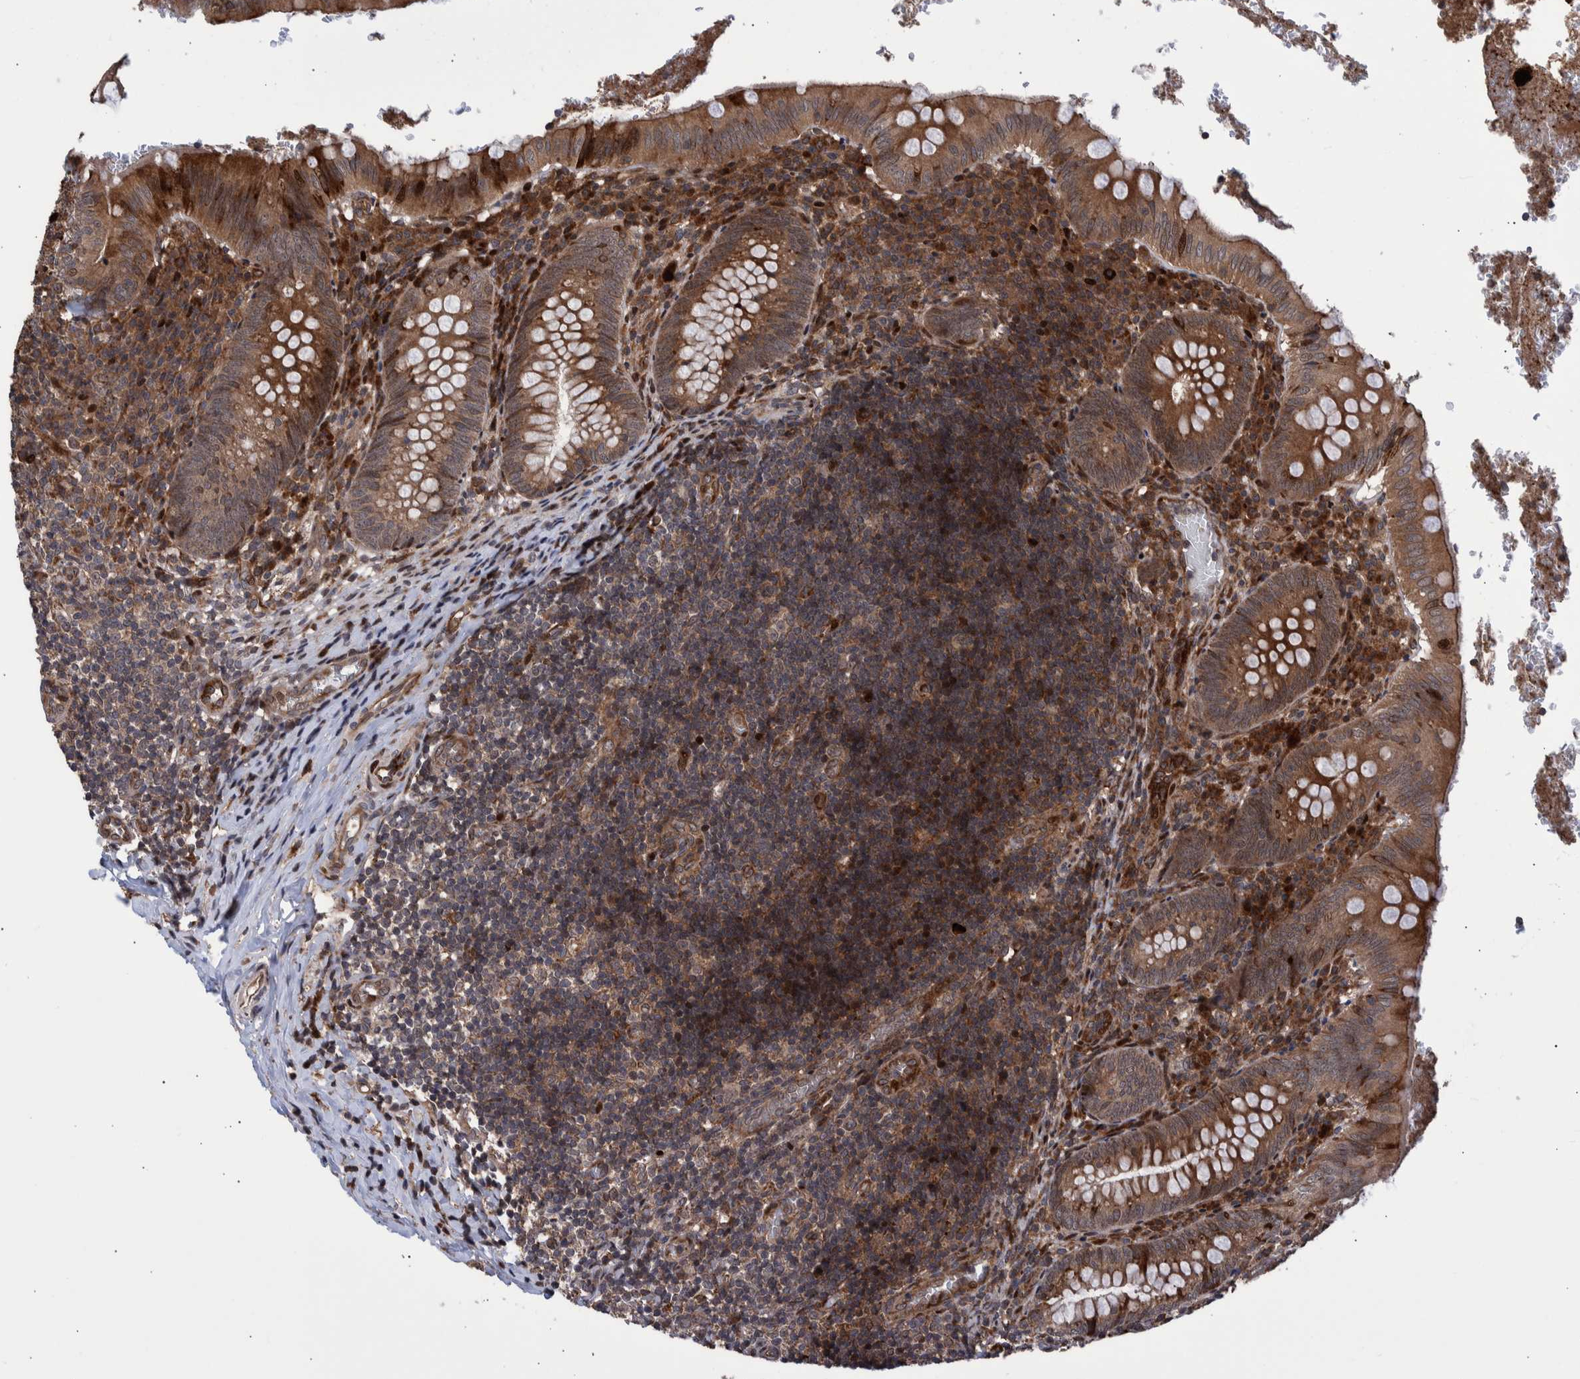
{"staining": {"intensity": "moderate", "quantity": ">75%", "location": "cytoplasmic/membranous,nuclear"}, "tissue": "appendix", "cell_type": "Glandular cells", "image_type": "normal", "snomed": [{"axis": "morphology", "description": "Normal tissue, NOS"}, {"axis": "topography", "description": "Appendix"}], "caption": "An immunohistochemistry (IHC) image of unremarkable tissue is shown. Protein staining in brown shows moderate cytoplasmic/membranous,nuclear positivity in appendix within glandular cells. (DAB (3,3'-diaminobenzidine) IHC, brown staining for protein, blue staining for nuclei).", "gene": "SHISA6", "patient": {"sex": "male", "age": 8}}